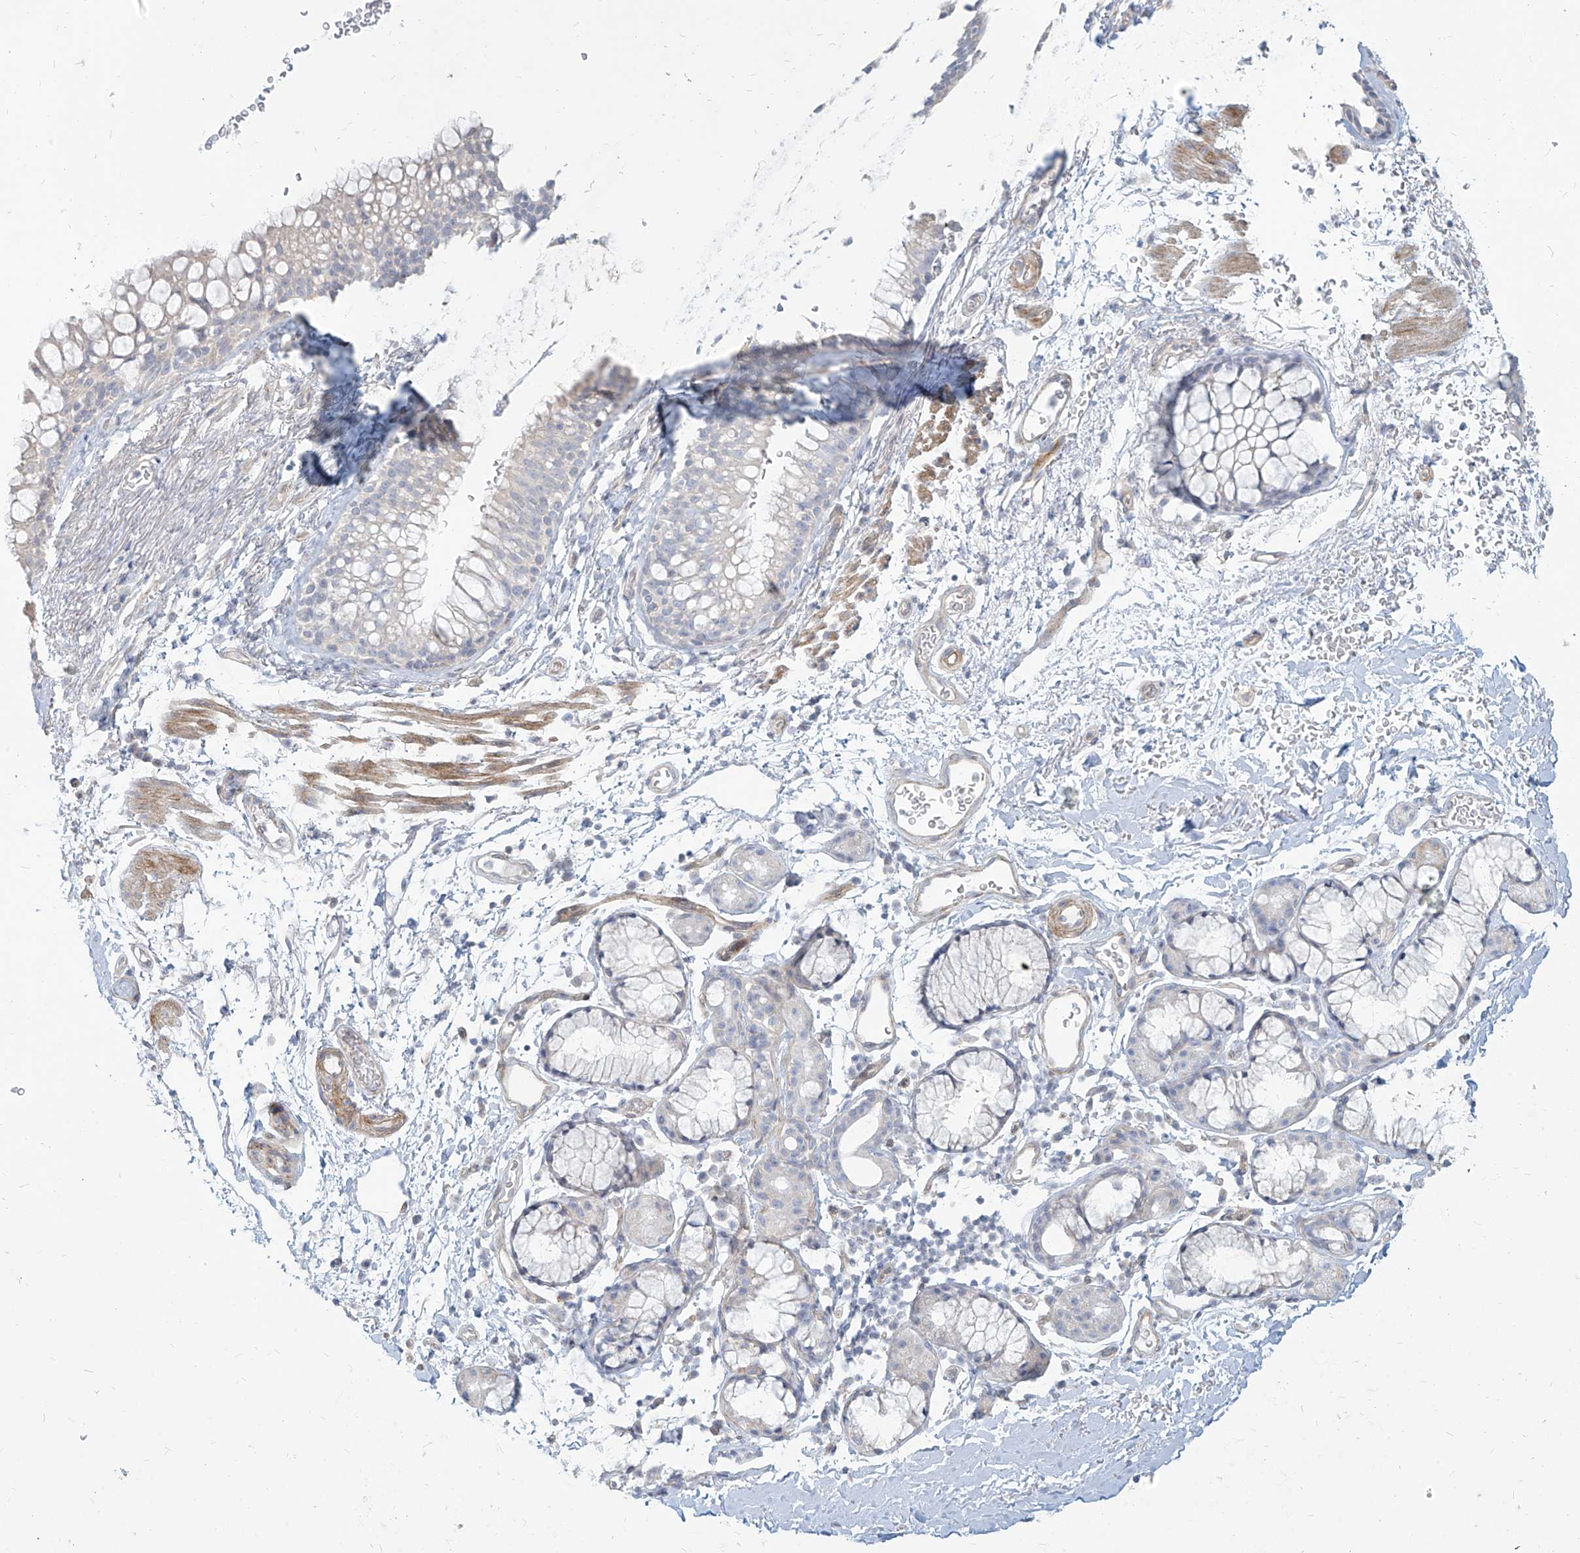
{"staining": {"intensity": "negative", "quantity": "none", "location": "none"}, "tissue": "bronchus", "cell_type": "Respiratory epithelial cells", "image_type": "normal", "snomed": [{"axis": "morphology", "description": "Normal tissue, NOS"}, {"axis": "topography", "description": "Cartilage tissue"}, {"axis": "topography", "description": "Bronchus"}], "caption": "Immunohistochemical staining of unremarkable bronchus reveals no significant staining in respiratory epithelial cells. Brightfield microscopy of immunohistochemistry (IHC) stained with DAB (3,3'-diaminobenzidine) (brown) and hematoxylin (blue), captured at high magnification.", "gene": "ITPKB", "patient": {"sex": "female", "age": 53}}